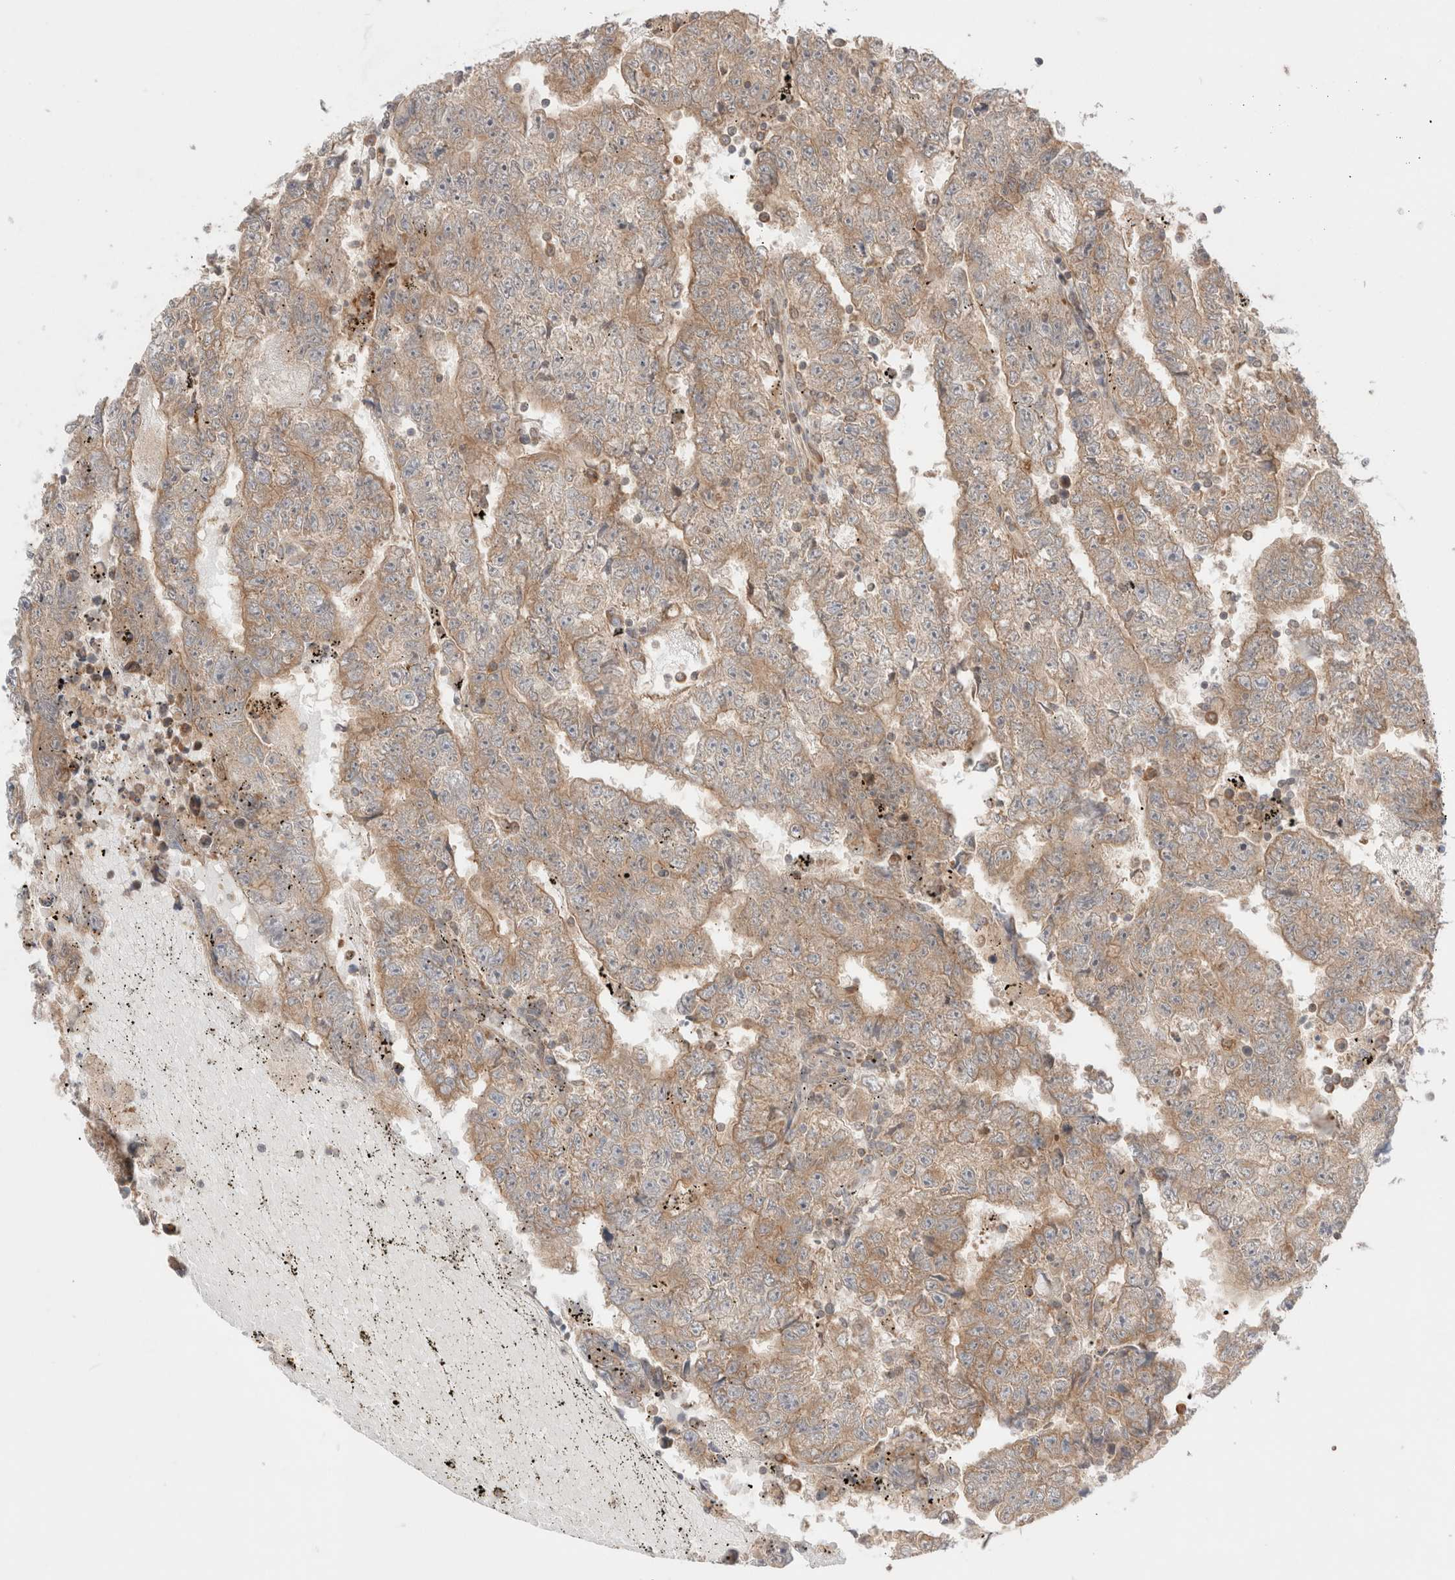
{"staining": {"intensity": "weak", "quantity": ">75%", "location": "cytoplasmic/membranous"}, "tissue": "testis cancer", "cell_type": "Tumor cells", "image_type": "cancer", "snomed": [{"axis": "morphology", "description": "Carcinoma, Embryonal, NOS"}, {"axis": "topography", "description": "Testis"}], "caption": "IHC histopathology image of neoplastic tissue: testis cancer (embryonal carcinoma) stained using IHC reveals low levels of weak protein expression localized specifically in the cytoplasmic/membranous of tumor cells, appearing as a cytoplasmic/membranous brown color.", "gene": "XKR4", "patient": {"sex": "male", "age": 25}}